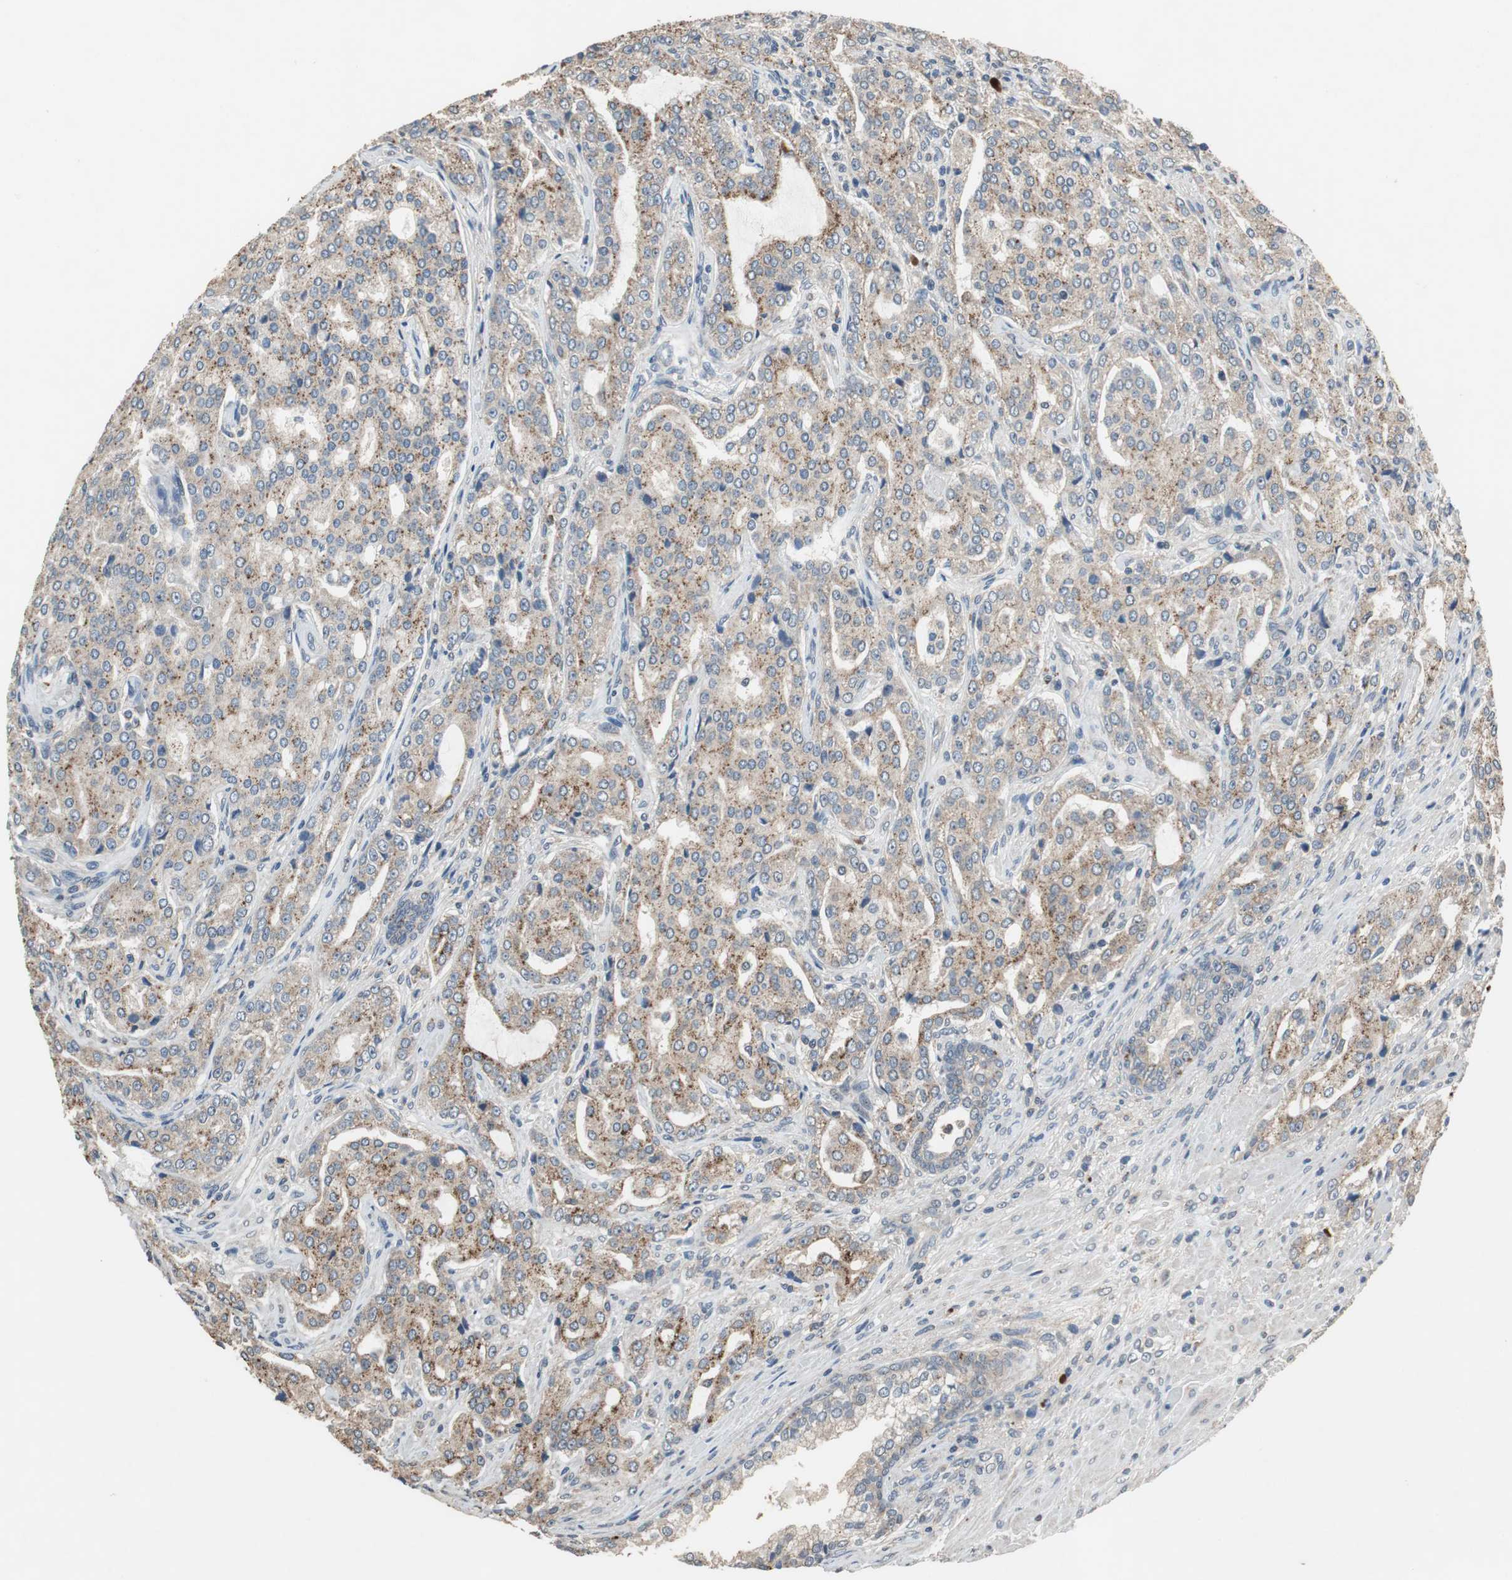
{"staining": {"intensity": "moderate", "quantity": "25%-75%", "location": "cytoplasmic/membranous"}, "tissue": "prostate cancer", "cell_type": "Tumor cells", "image_type": "cancer", "snomed": [{"axis": "morphology", "description": "Adenocarcinoma, High grade"}, {"axis": "topography", "description": "Prostate"}], "caption": "Tumor cells demonstrate medium levels of moderate cytoplasmic/membranous staining in about 25%-75% of cells in human high-grade adenocarcinoma (prostate). Using DAB (3,3'-diaminobenzidine) (brown) and hematoxylin (blue) stains, captured at high magnification using brightfield microscopy.", "gene": "PI4KB", "patient": {"sex": "male", "age": 72}}